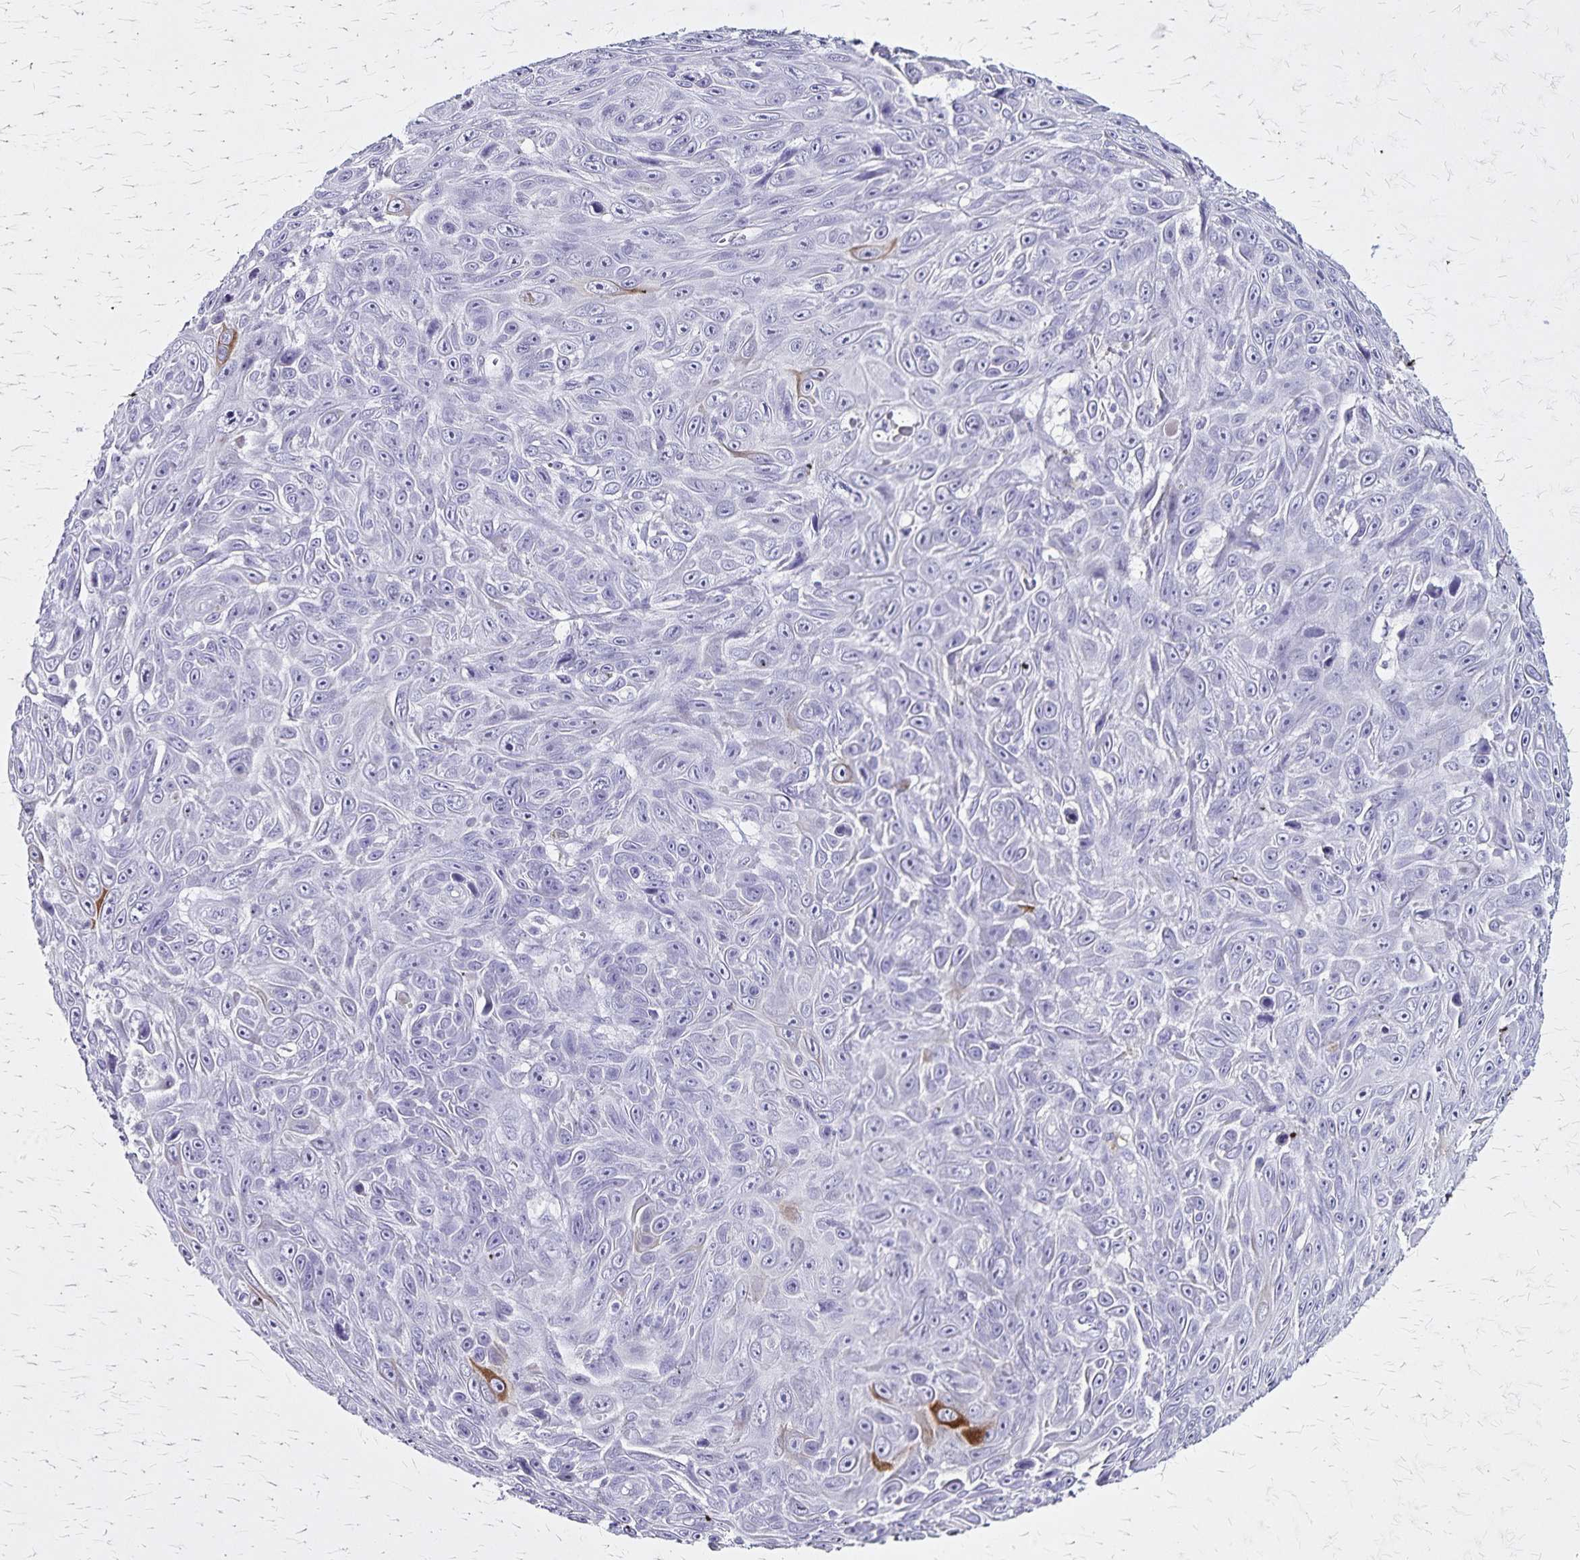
{"staining": {"intensity": "negative", "quantity": "none", "location": "none"}, "tissue": "skin cancer", "cell_type": "Tumor cells", "image_type": "cancer", "snomed": [{"axis": "morphology", "description": "Squamous cell carcinoma, NOS"}, {"axis": "topography", "description": "Skin"}], "caption": "An IHC image of skin cancer is shown. There is no staining in tumor cells of skin cancer.", "gene": "KRT2", "patient": {"sex": "male", "age": 82}}